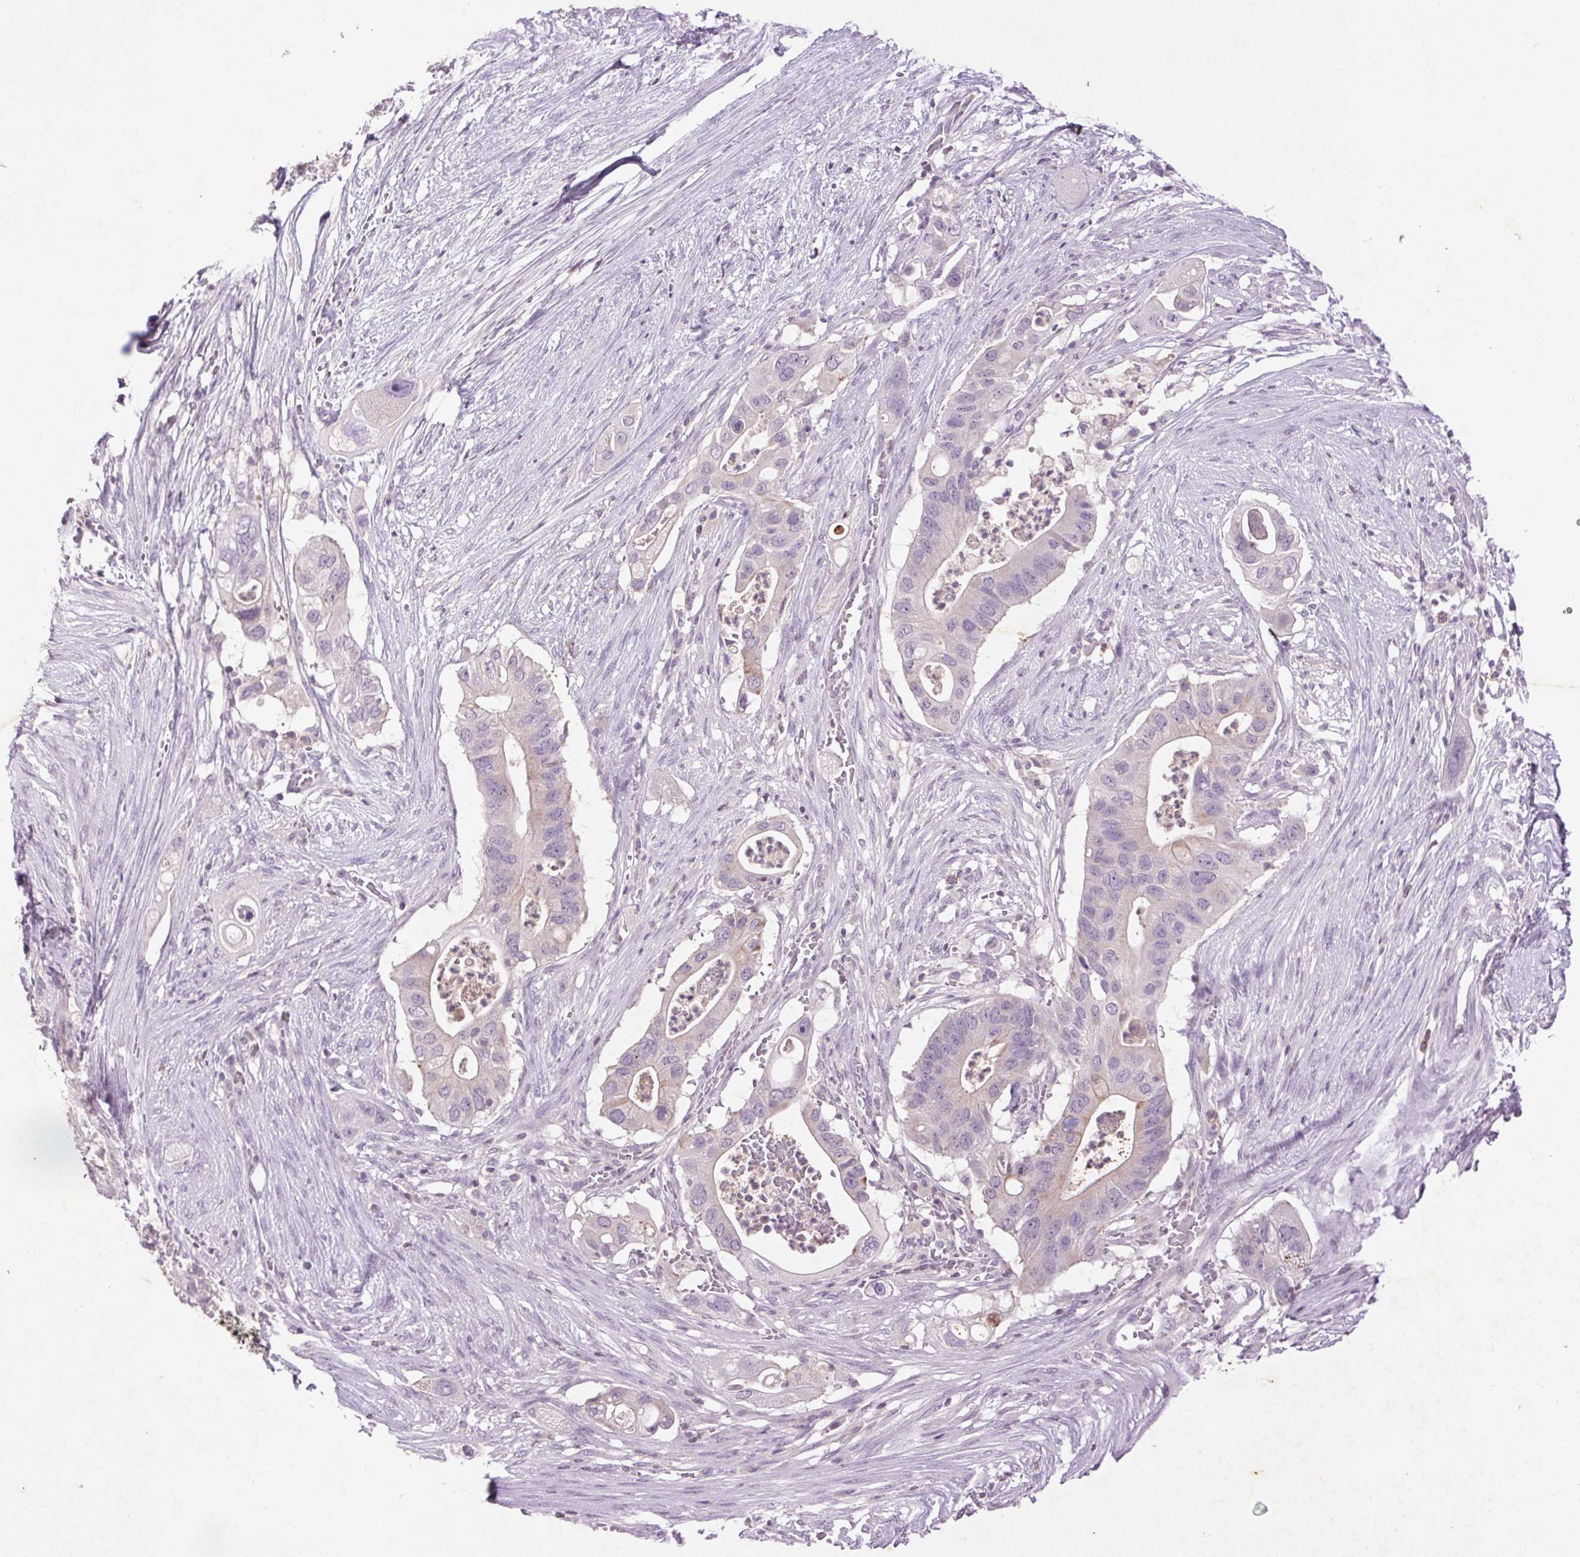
{"staining": {"intensity": "negative", "quantity": "none", "location": "none"}, "tissue": "pancreatic cancer", "cell_type": "Tumor cells", "image_type": "cancer", "snomed": [{"axis": "morphology", "description": "Adenocarcinoma, NOS"}, {"axis": "topography", "description": "Pancreas"}], "caption": "High magnification brightfield microscopy of pancreatic cancer (adenocarcinoma) stained with DAB (3,3'-diaminobenzidine) (brown) and counterstained with hematoxylin (blue): tumor cells show no significant staining. (DAB IHC with hematoxylin counter stain).", "gene": "FNDC7", "patient": {"sex": "female", "age": 72}}